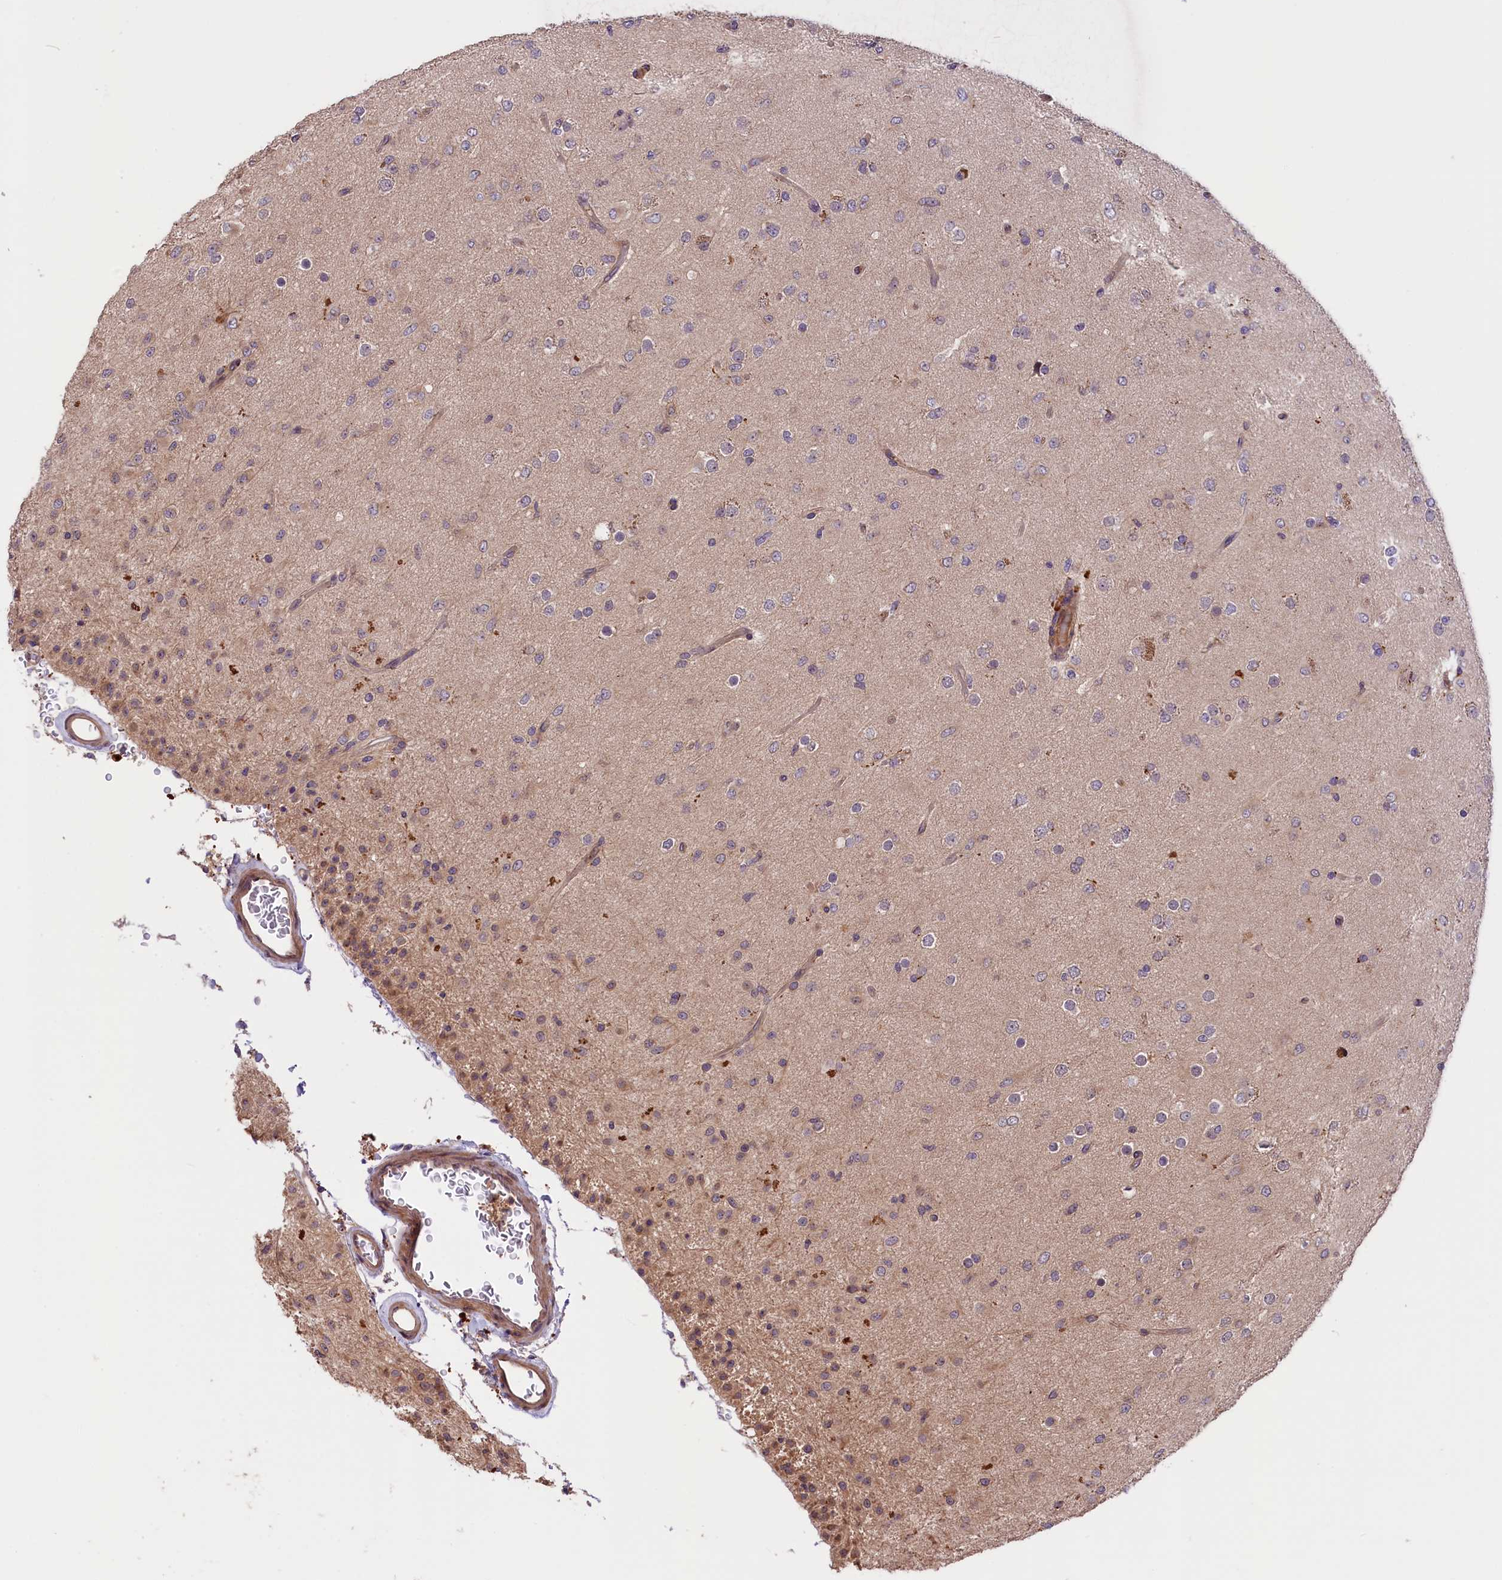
{"staining": {"intensity": "weak", "quantity": "<25%", "location": "cytoplasmic/membranous"}, "tissue": "glioma", "cell_type": "Tumor cells", "image_type": "cancer", "snomed": [{"axis": "morphology", "description": "Glioma, malignant, Low grade"}, {"axis": "topography", "description": "Brain"}], "caption": "Tumor cells are negative for brown protein staining in glioma.", "gene": "SETD6", "patient": {"sex": "male", "age": 65}}